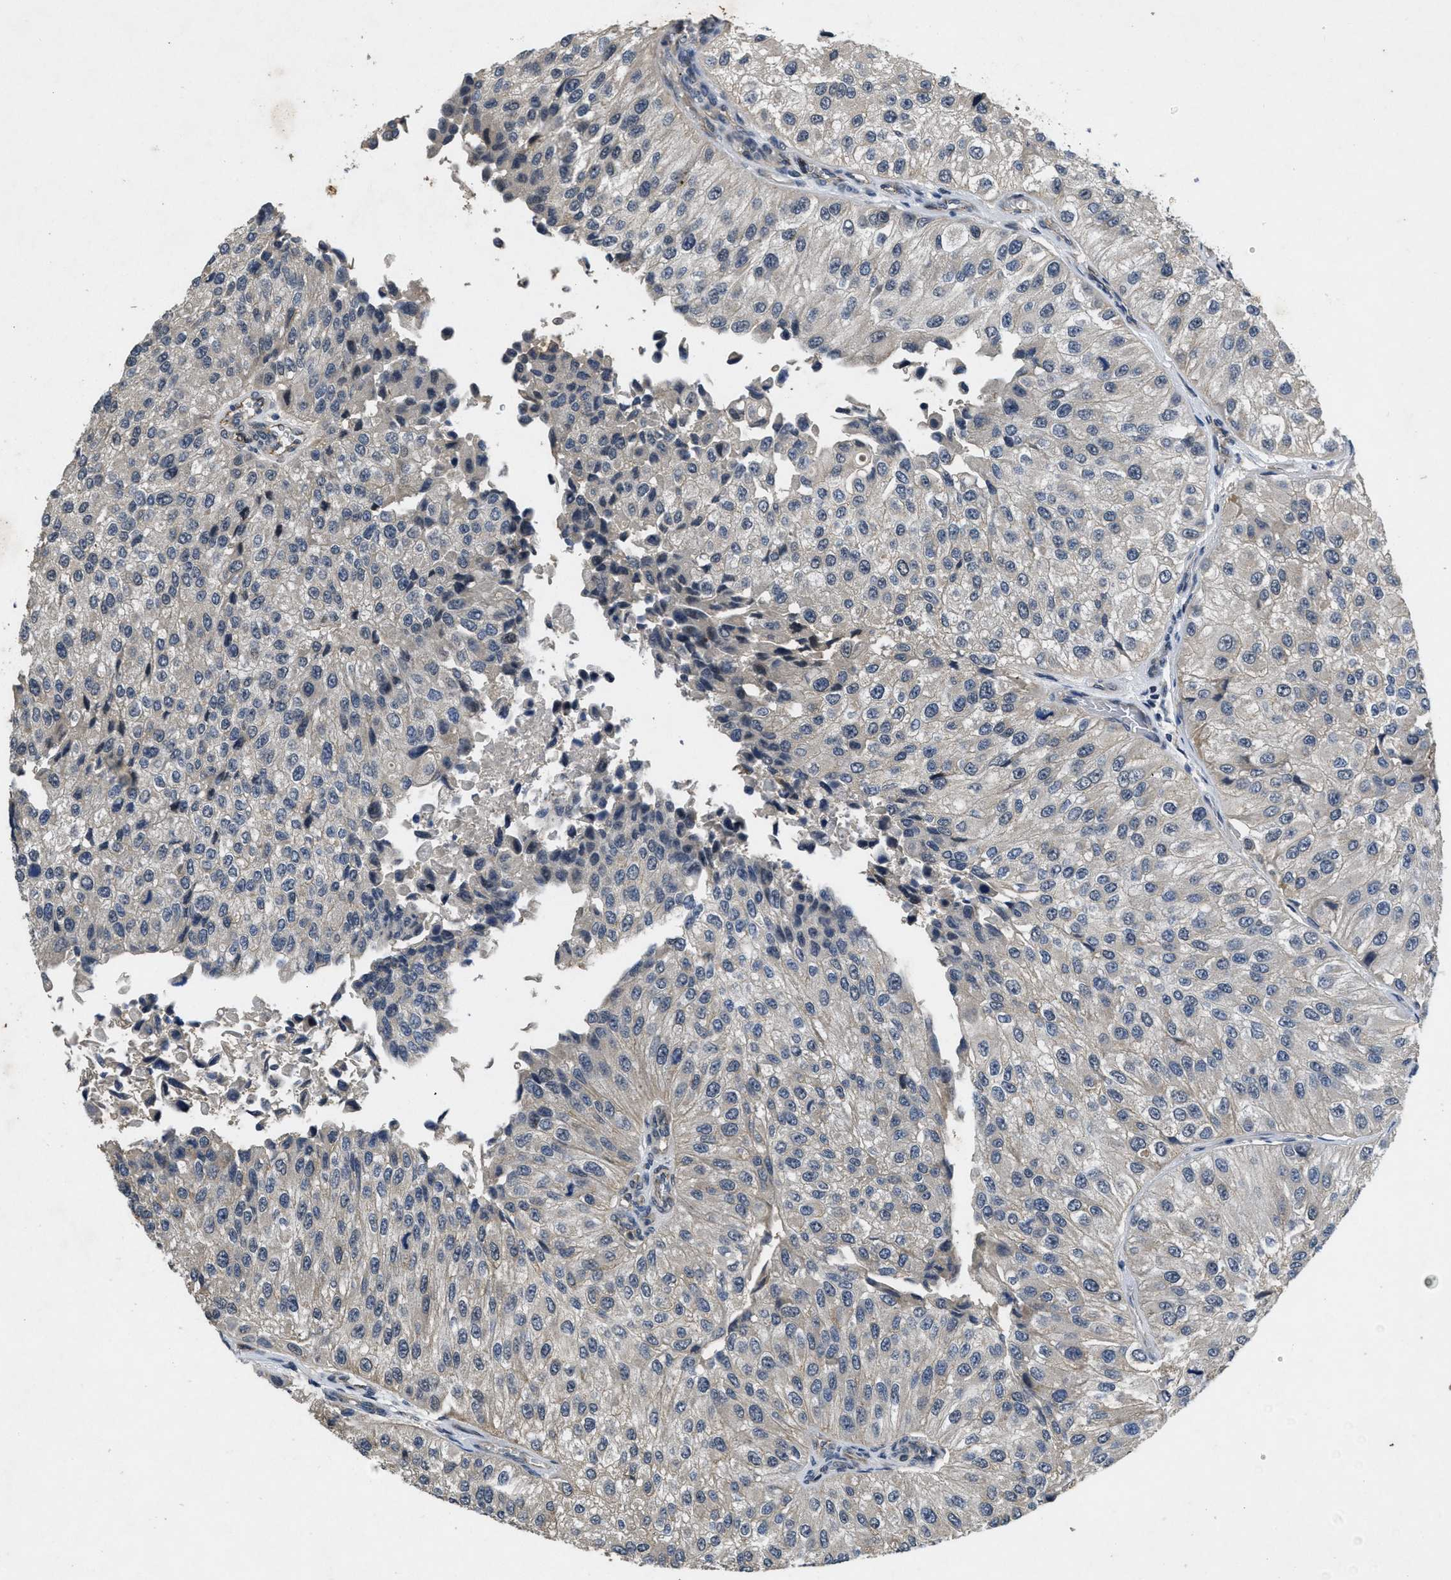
{"staining": {"intensity": "negative", "quantity": "none", "location": "none"}, "tissue": "urothelial cancer", "cell_type": "Tumor cells", "image_type": "cancer", "snomed": [{"axis": "morphology", "description": "Urothelial carcinoma, High grade"}, {"axis": "topography", "description": "Kidney"}, {"axis": "topography", "description": "Urinary bladder"}], "caption": "Immunohistochemistry photomicrograph of human high-grade urothelial carcinoma stained for a protein (brown), which shows no positivity in tumor cells. (DAB (3,3'-diaminobenzidine) immunohistochemistry (IHC) with hematoxylin counter stain).", "gene": "PAPOLG", "patient": {"sex": "male", "age": 77}}